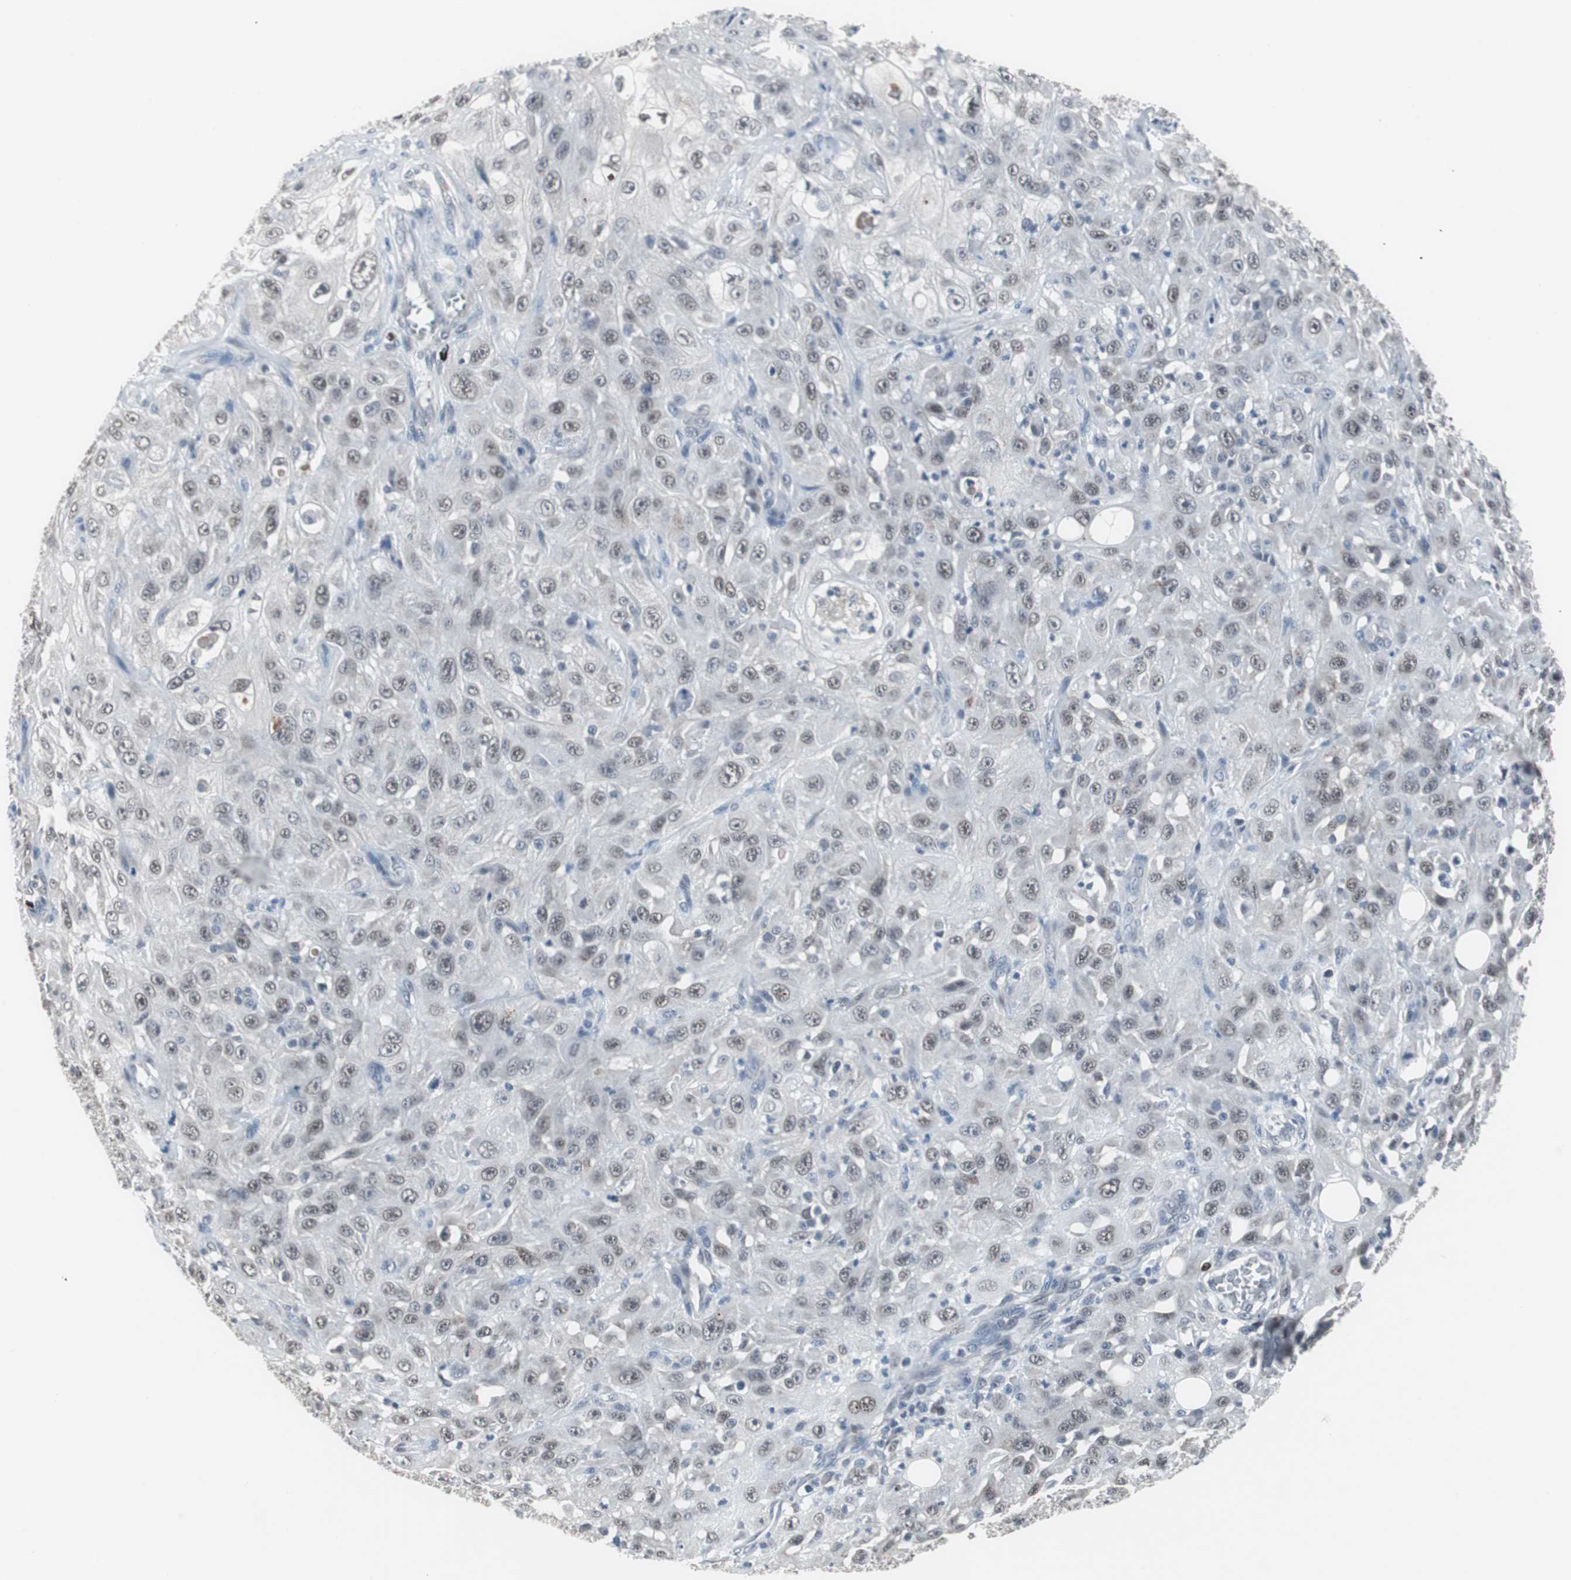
{"staining": {"intensity": "weak", "quantity": ">75%", "location": "nuclear"}, "tissue": "skin cancer", "cell_type": "Tumor cells", "image_type": "cancer", "snomed": [{"axis": "morphology", "description": "Squamous cell carcinoma, NOS"}, {"axis": "morphology", "description": "Squamous cell carcinoma, metastatic, NOS"}, {"axis": "topography", "description": "Skin"}, {"axis": "topography", "description": "Lymph node"}], "caption": "A micrograph of skin squamous cell carcinoma stained for a protein reveals weak nuclear brown staining in tumor cells. (brown staining indicates protein expression, while blue staining denotes nuclei).", "gene": "FOXP4", "patient": {"sex": "male", "age": 75}}